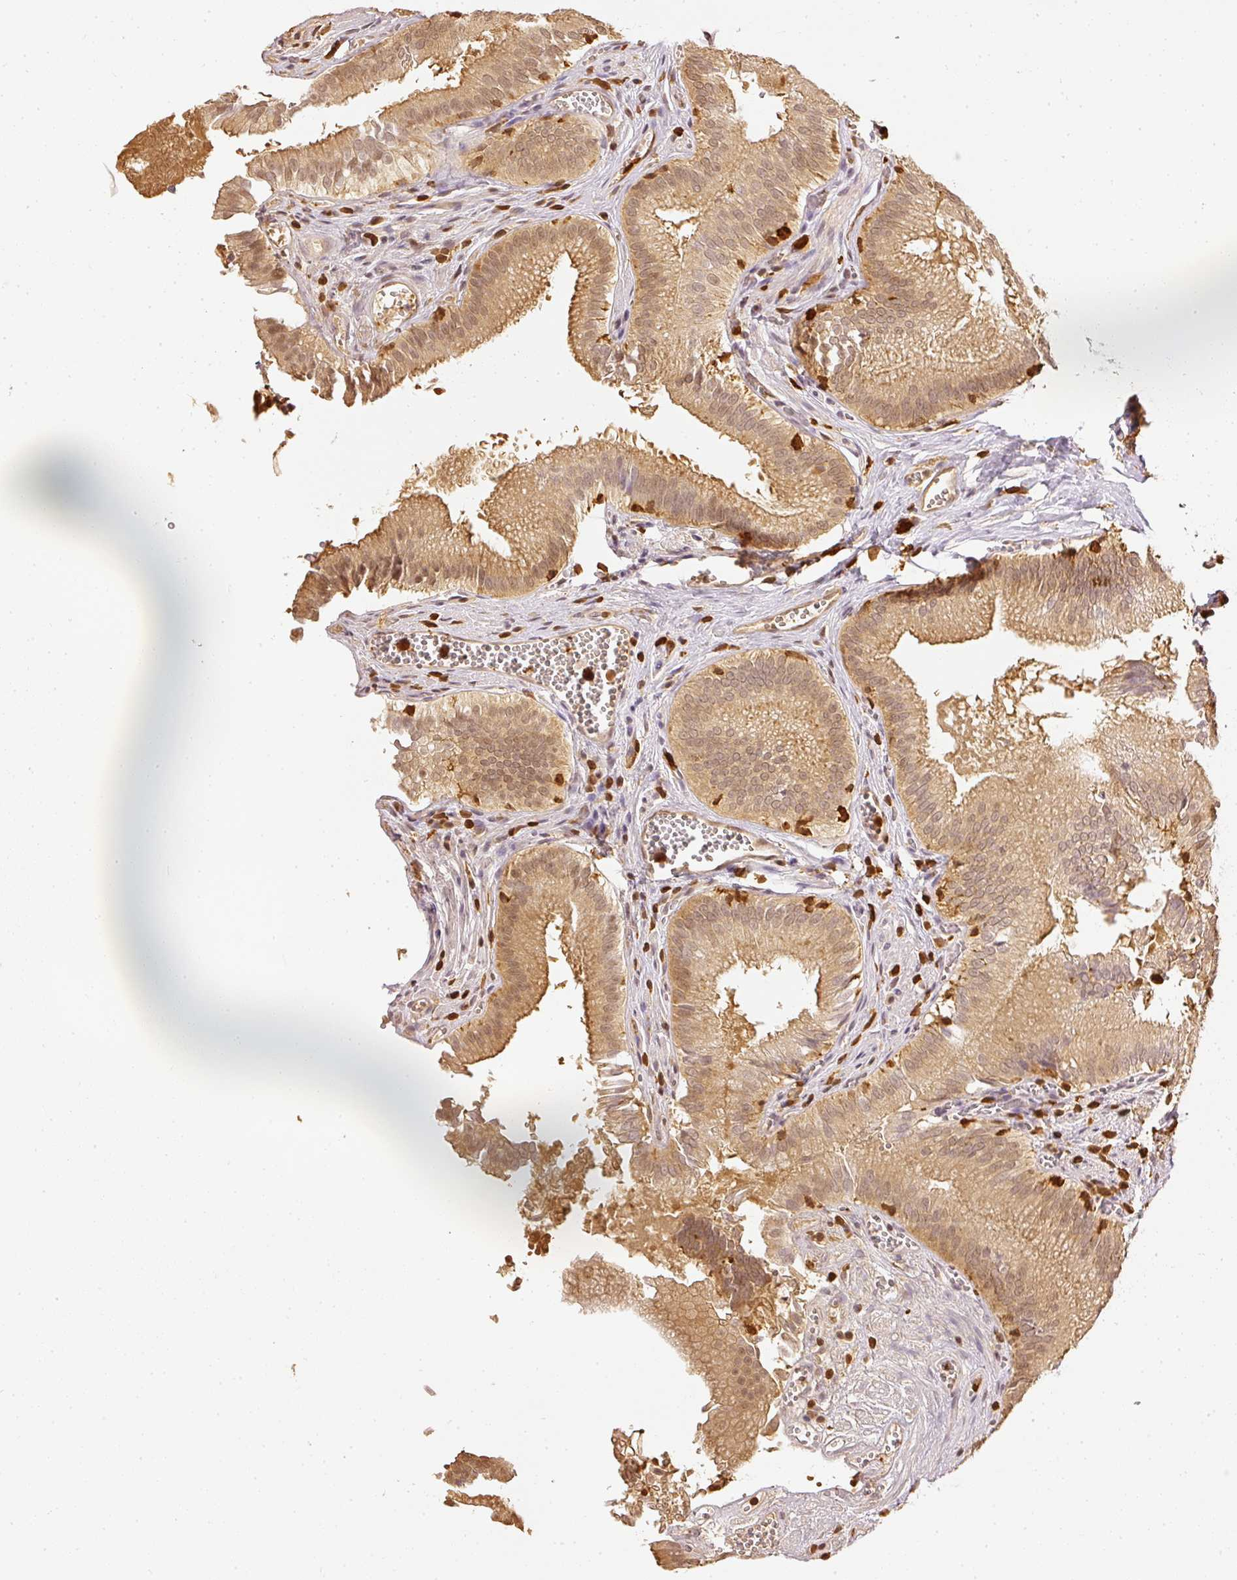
{"staining": {"intensity": "moderate", "quantity": ">75%", "location": "cytoplasmic/membranous,nuclear"}, "tissue": "gallbladder", "cell_type": "Glandular cells", "image_type": "normal", "snomed": [{"axis": "morphology", "description": "Normal tissue, NOS"}, {"axis": "topography", "description": "Gallbladder"}, {"axis": "topography", "description": "Peripheral nerve tissue"}], "caption": "Immunohistochemical staining of normal human gallbladder displays >75% levels of moderate cytoplasmic/membranous,nuclear protein staining in approximately >75% of glandular cells. (brown staining indicates protein expression, while blue staining denotes nuclei).", "gene": "PFN1", "patient": {"sex": "male", "age": 17}}